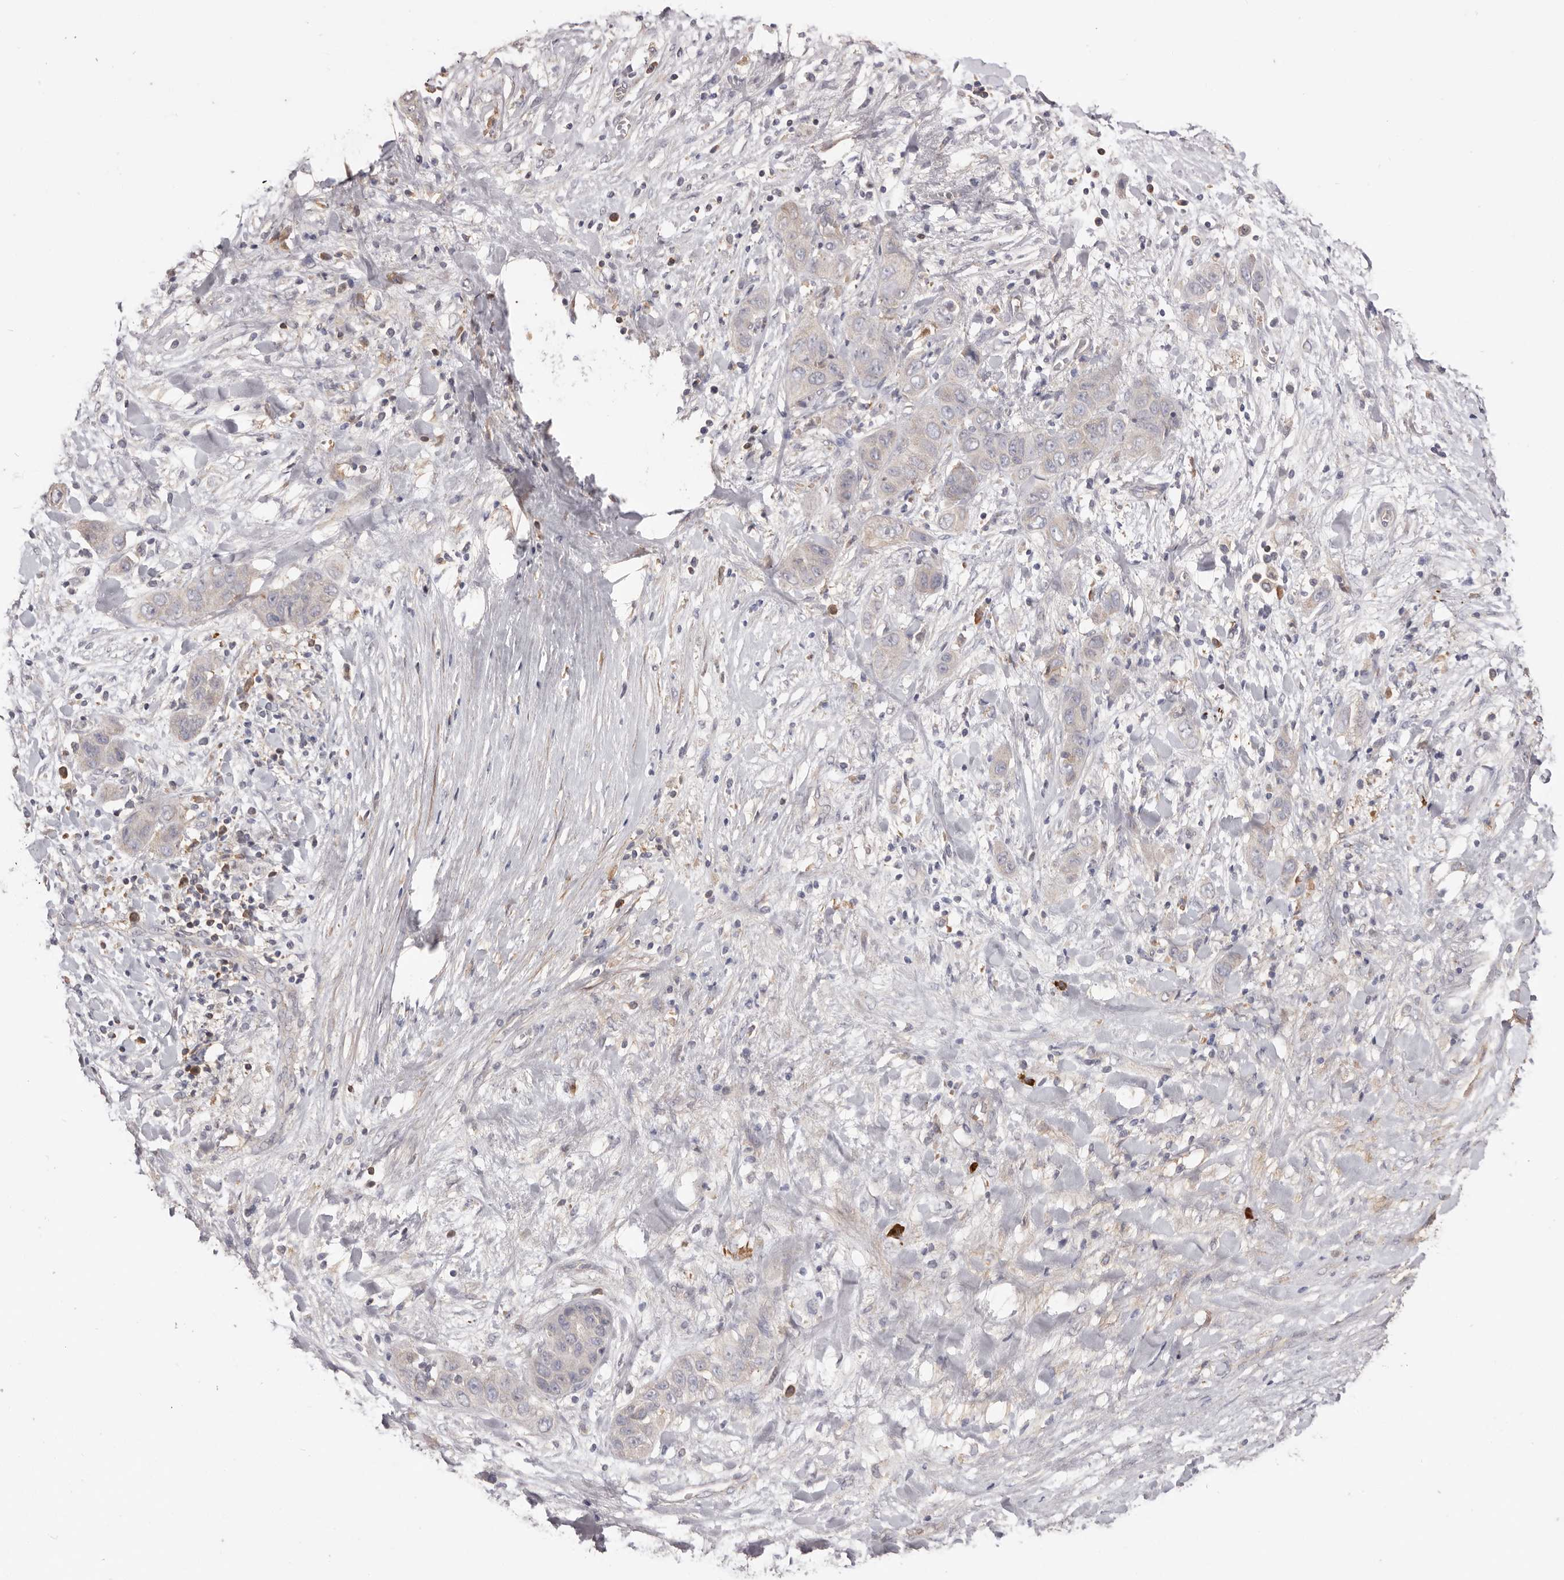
{"staining": {"intensity": "negative", "quantity": "none", "location": "none"}, "tissue": "liver cancer", "cell_type": "Tumor cells", "image_type": "cancer", "snomed": [{"axis": "morphology", "description": "Cholangiocarcinoma"}, {"axis": "topography", "description": "Liver"}], "caption": "An IHC image of liver cancer (cholangiocarcinoma) is shown. There is no staining in tumor cells of liver cancer (cholangiocarcinoma).", "gene": "HCAR2", "patient": {"sex": "female", "age": 52}}